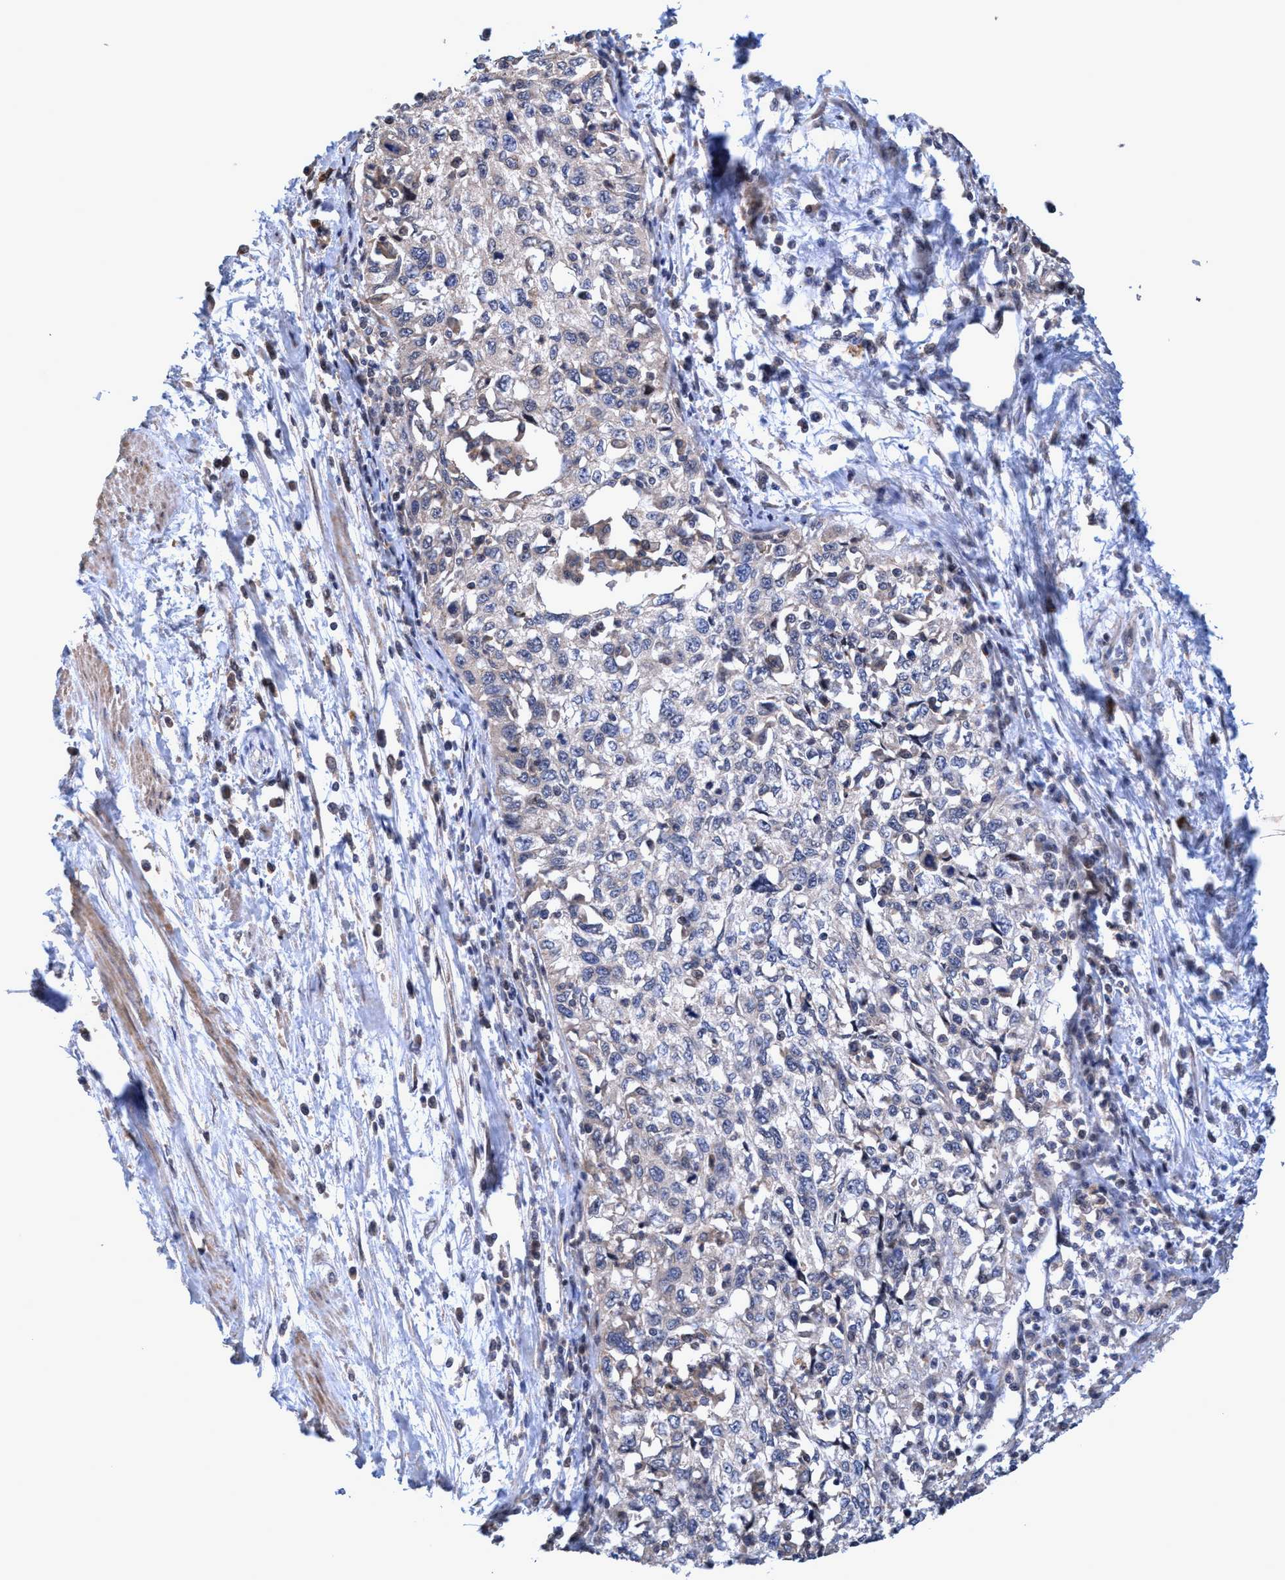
{"staining": {"intensity": "negative", "quantity": "none", "location": "none"}, "tissue": "cervical cancer", "cell_type": "Tumor cells", "image_type": "cancer", "snomed": [{"axis": "morphology", "description": "Squamous cell carcinoma, NOS"}, {"axis": "topography", "description": "Cervix"}], "caption": "This photomicrograph is of cervical cancer stained with immunohistochemistry (IHC) to label a protein in brown with the nuclei are counter-stained blue. There is no positivity in tumor cells.", "gene": "ZNF677", "patient": {"sex": "female", "age": 57}}